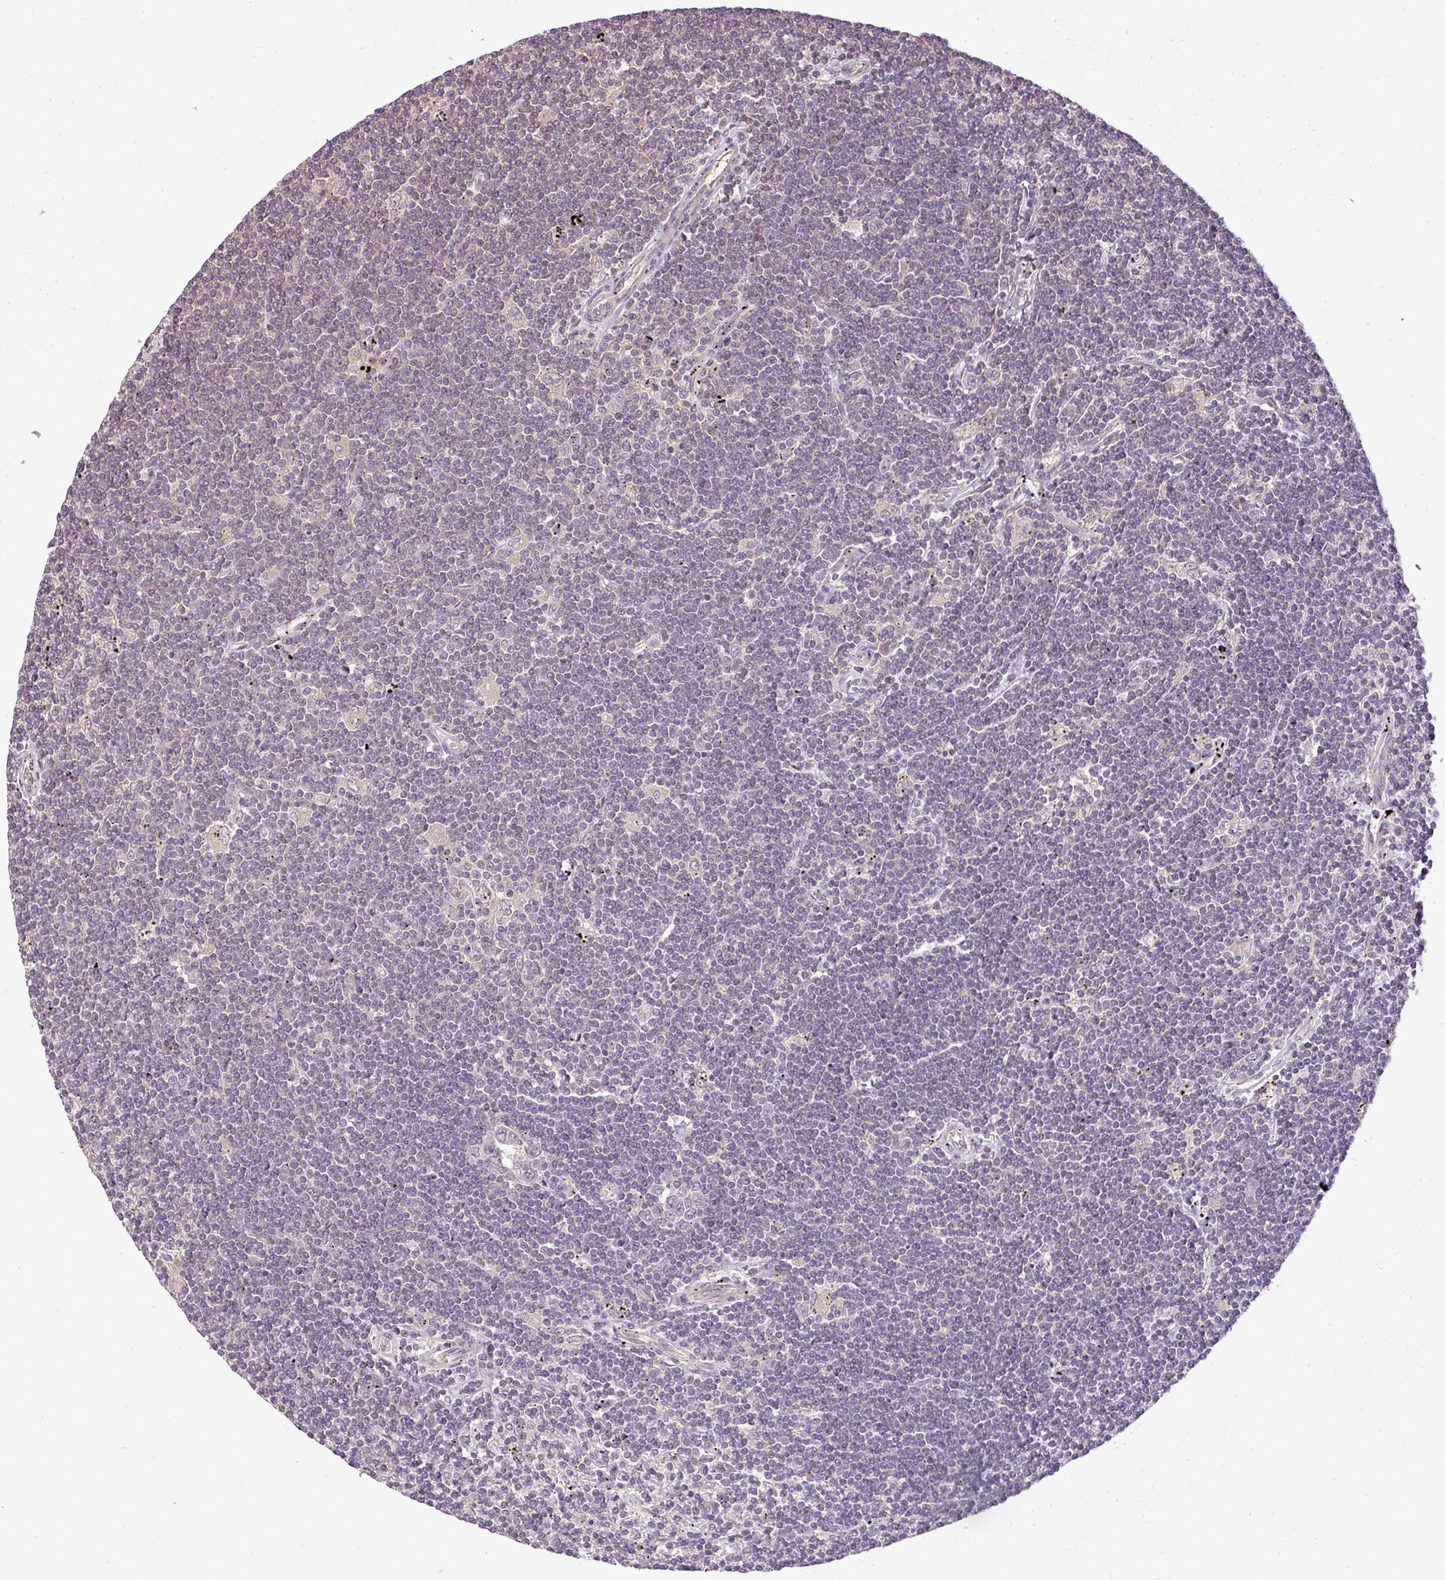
{"staining": {"intensity": "negative", "quantity": "none", "location": "none"}, "tissue": "lymphoma", "cell_type": "Tumor cells", "image_type": "cancer", "snomed": [{"axis": "morphology", "description": "Malignant lymphoma, non-Hodgkin's type, Low grade"}, {"axis": "topography", "description": "Spleen"}], "caption": "A high-resolution image shows immunohistochemistry staining of lymphoma, which demonstrates no significant staining in tumor cells.", "gene": "TCL1B", "patient": {"sex": "male", "age": 76}}